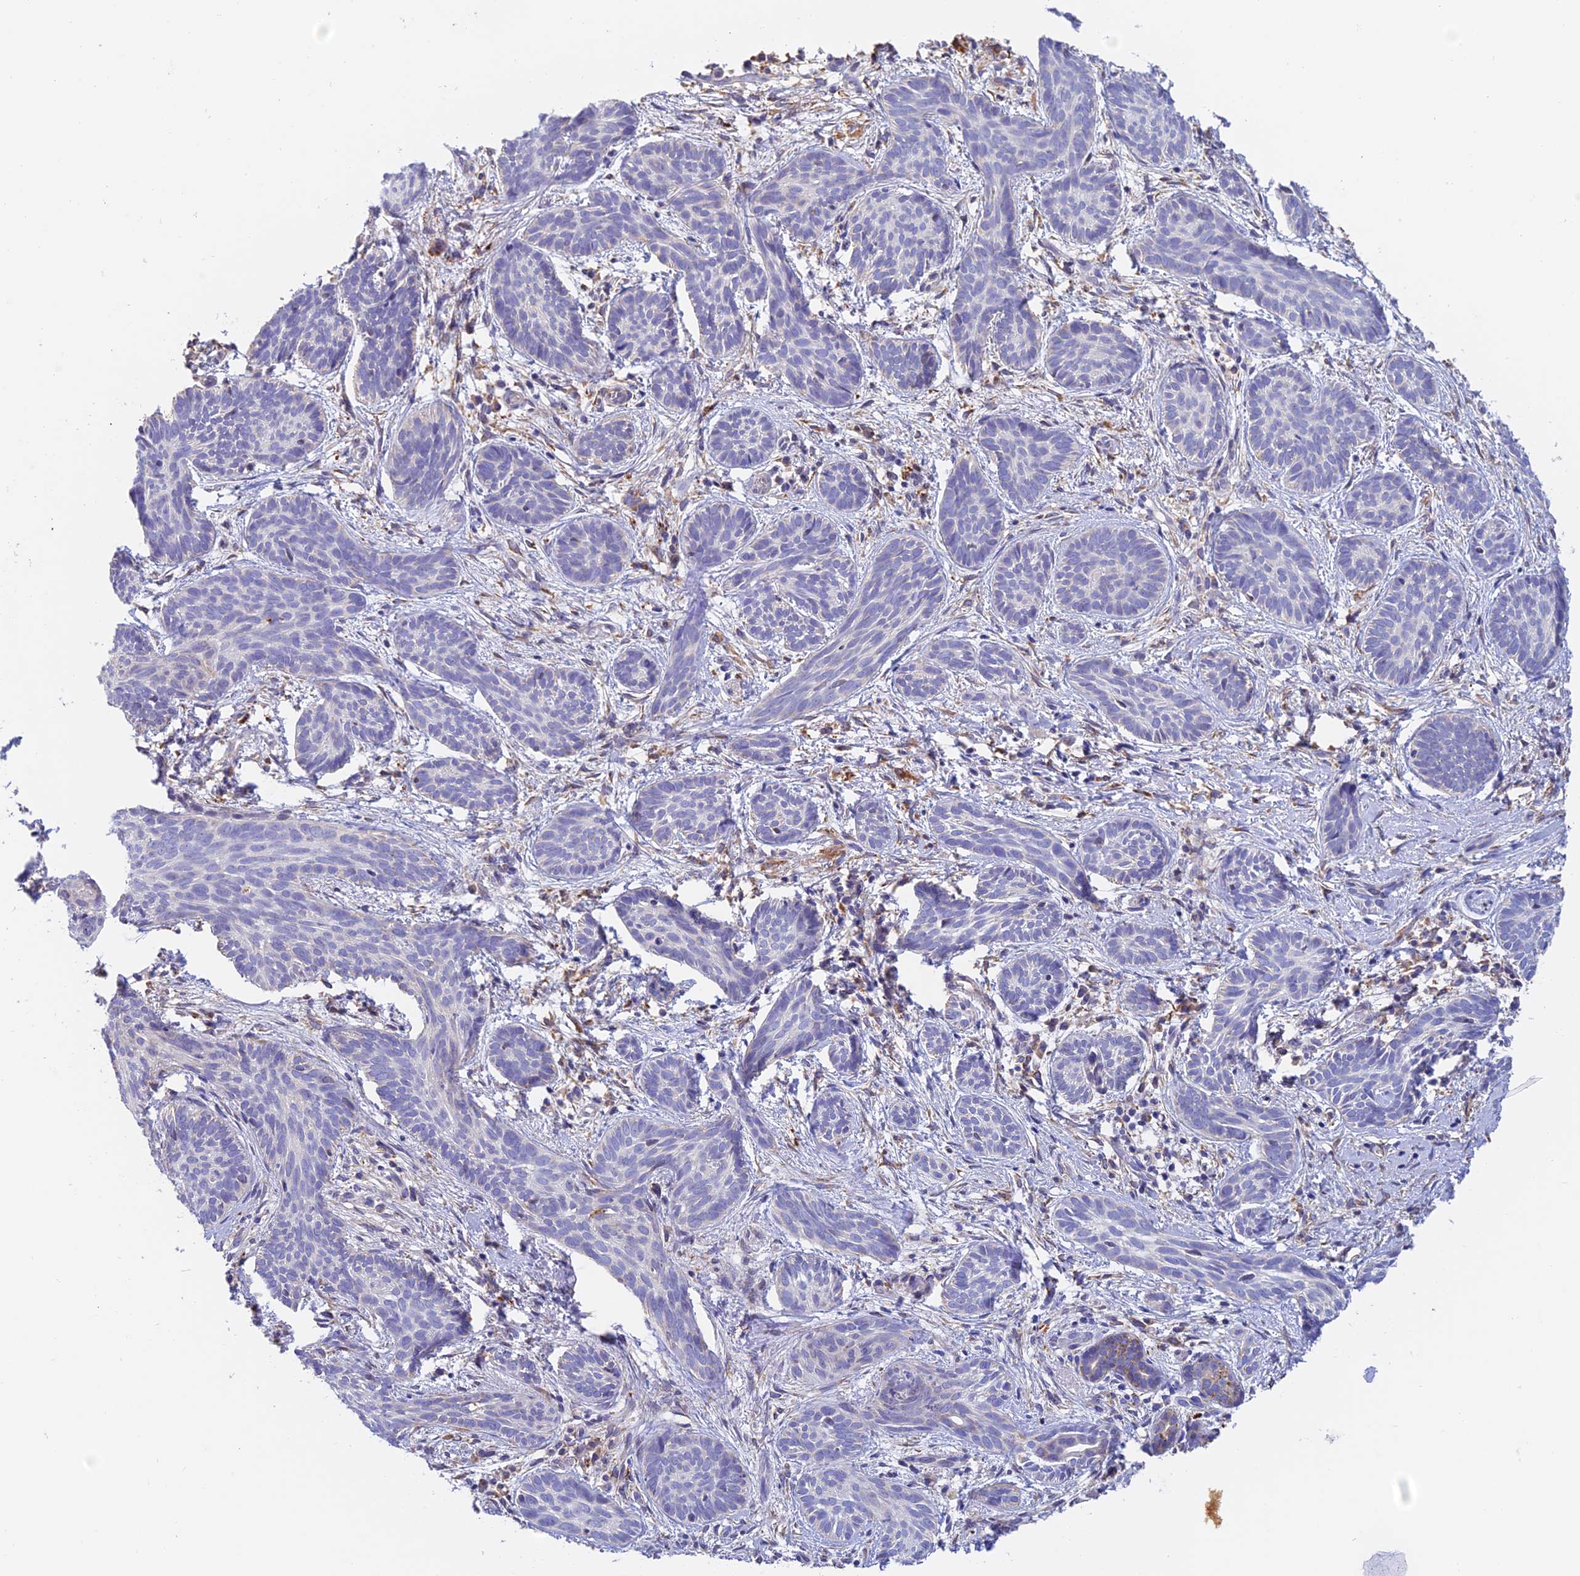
{"staining": {"intensity": "negative", "quantity": "none", "location": "none"}, "tissue": "skin cancer", "cell_type": "Tumor cells", "image_type": "cancer", "snomed": [{"axis": "morphology", "description": "Basal cell carcinoma"}, {"axis": "topography", "description": "Skin"}], "caption": "This is an immunohistochemistry histopathology image of human basal cell carcinoma (skin). There is no staining in tumor cells.", "gene": "VKORC1", "patient": {"sex": "female", "age": 81}}